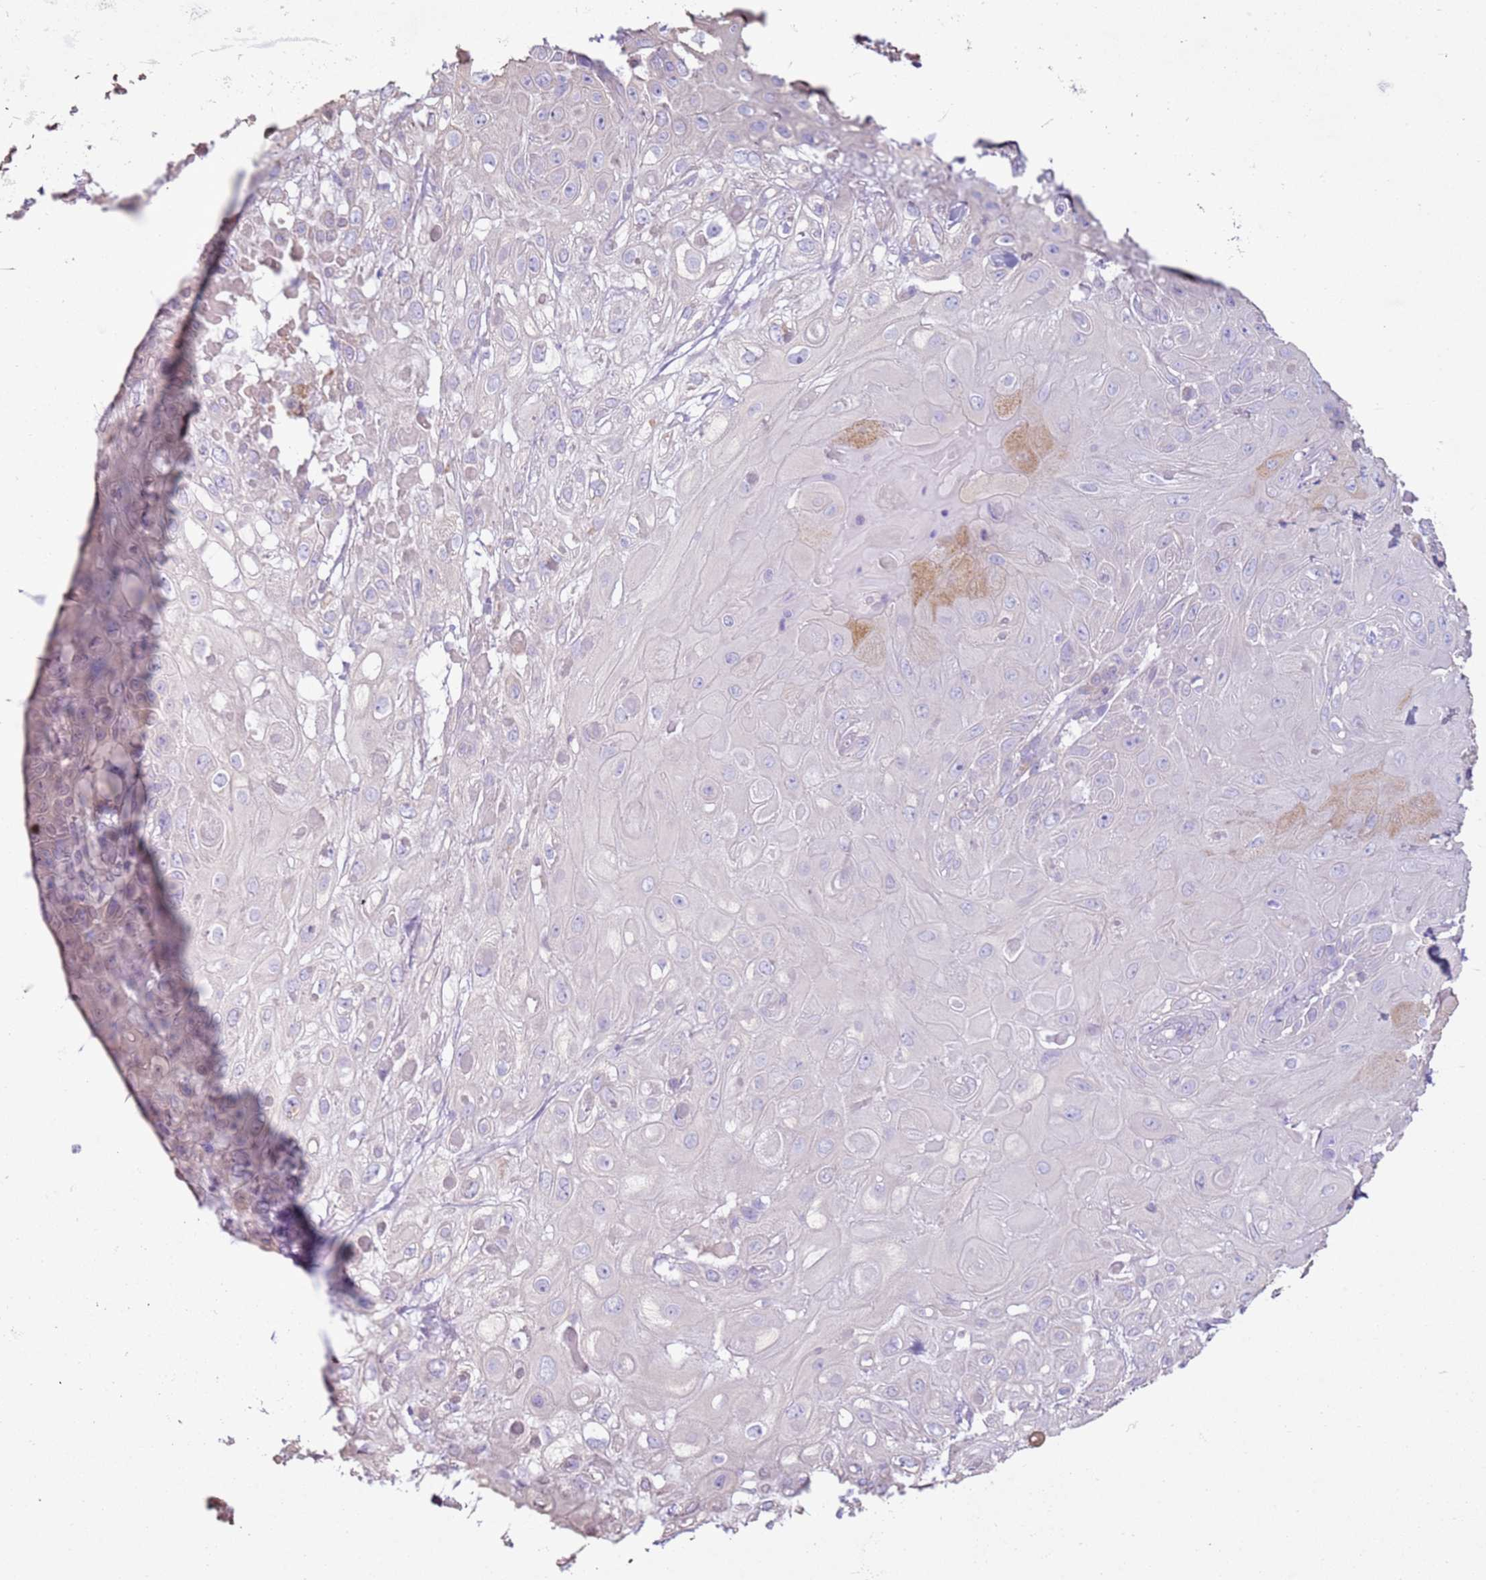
{"staining": {"intensity": "negative", "quantity": "none", "location": "none"}, "tissue": "skin cancer", "cell_type": "Tumor cells", "image_type": "cancer", "snomed": [{"axis": "morphology", "description": "Normal tissue, NOS"}, {"axis": "morphology", "description": "Squamous cell carcinoma, NOS"}, {"axis": "topography", "description": "Skin"}, {"axis": "topography", "description": "Cartilage tissue"}], "caption": "An immunohistochemistry (IHC) histopathology image of squamous cell carcinoma (skin) is shown. There is no staining in tumor cells of squamous cell carcinoma (skin).", "gene": "OAF", "patient": {"sex": "female", "age": 79}}